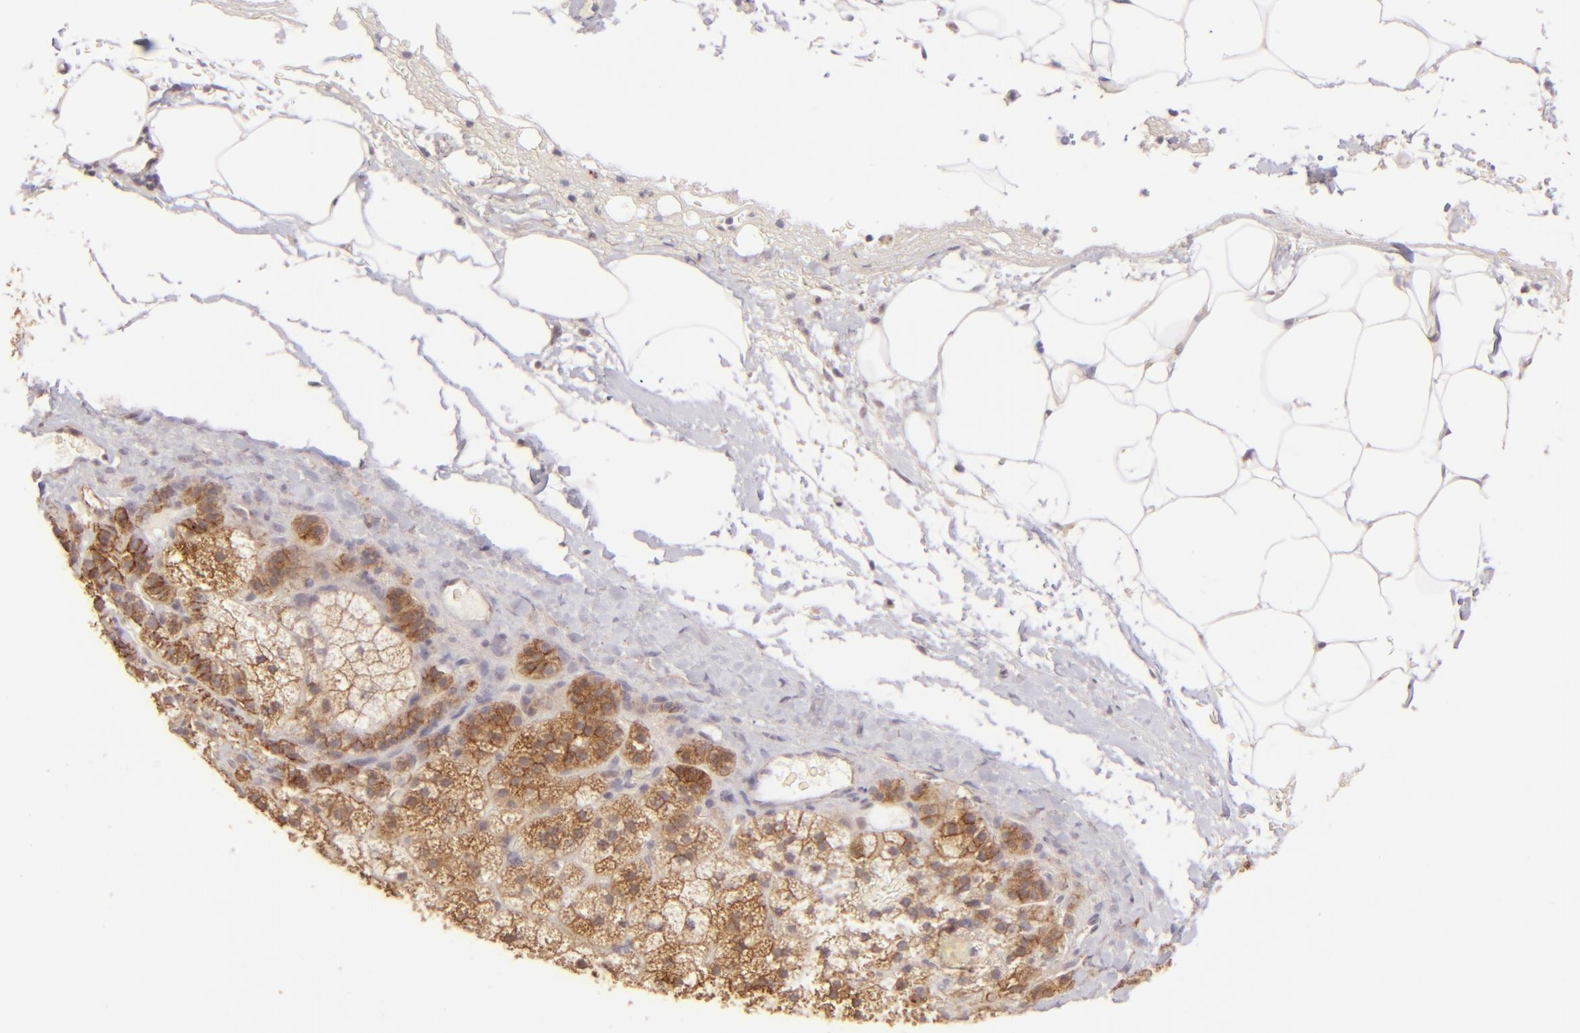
{"staining": {"intensity": "moderate", "quantity": ">75%", "location": "cytoplasmic/membranous"}, "tissue": "adrenal gland", "cell_type": "Glandular cells", "image_type": "normal", "snomed": [{"axis": "morphology", "description": "Normal tissue, NOS"}, {"axis": "topography", "description": "Adrenal gland"}], "caption": "Immunohistochemistry of normal human adrenal gland exhibits medium levels of moderate cytoplasmic/membranous staining in about >75% of glandular cells. The protein is shown in brown color, while the nuclei are stained blue.", "gene": "CLDN1", "patient": {"sex": "male", "age": 35}}